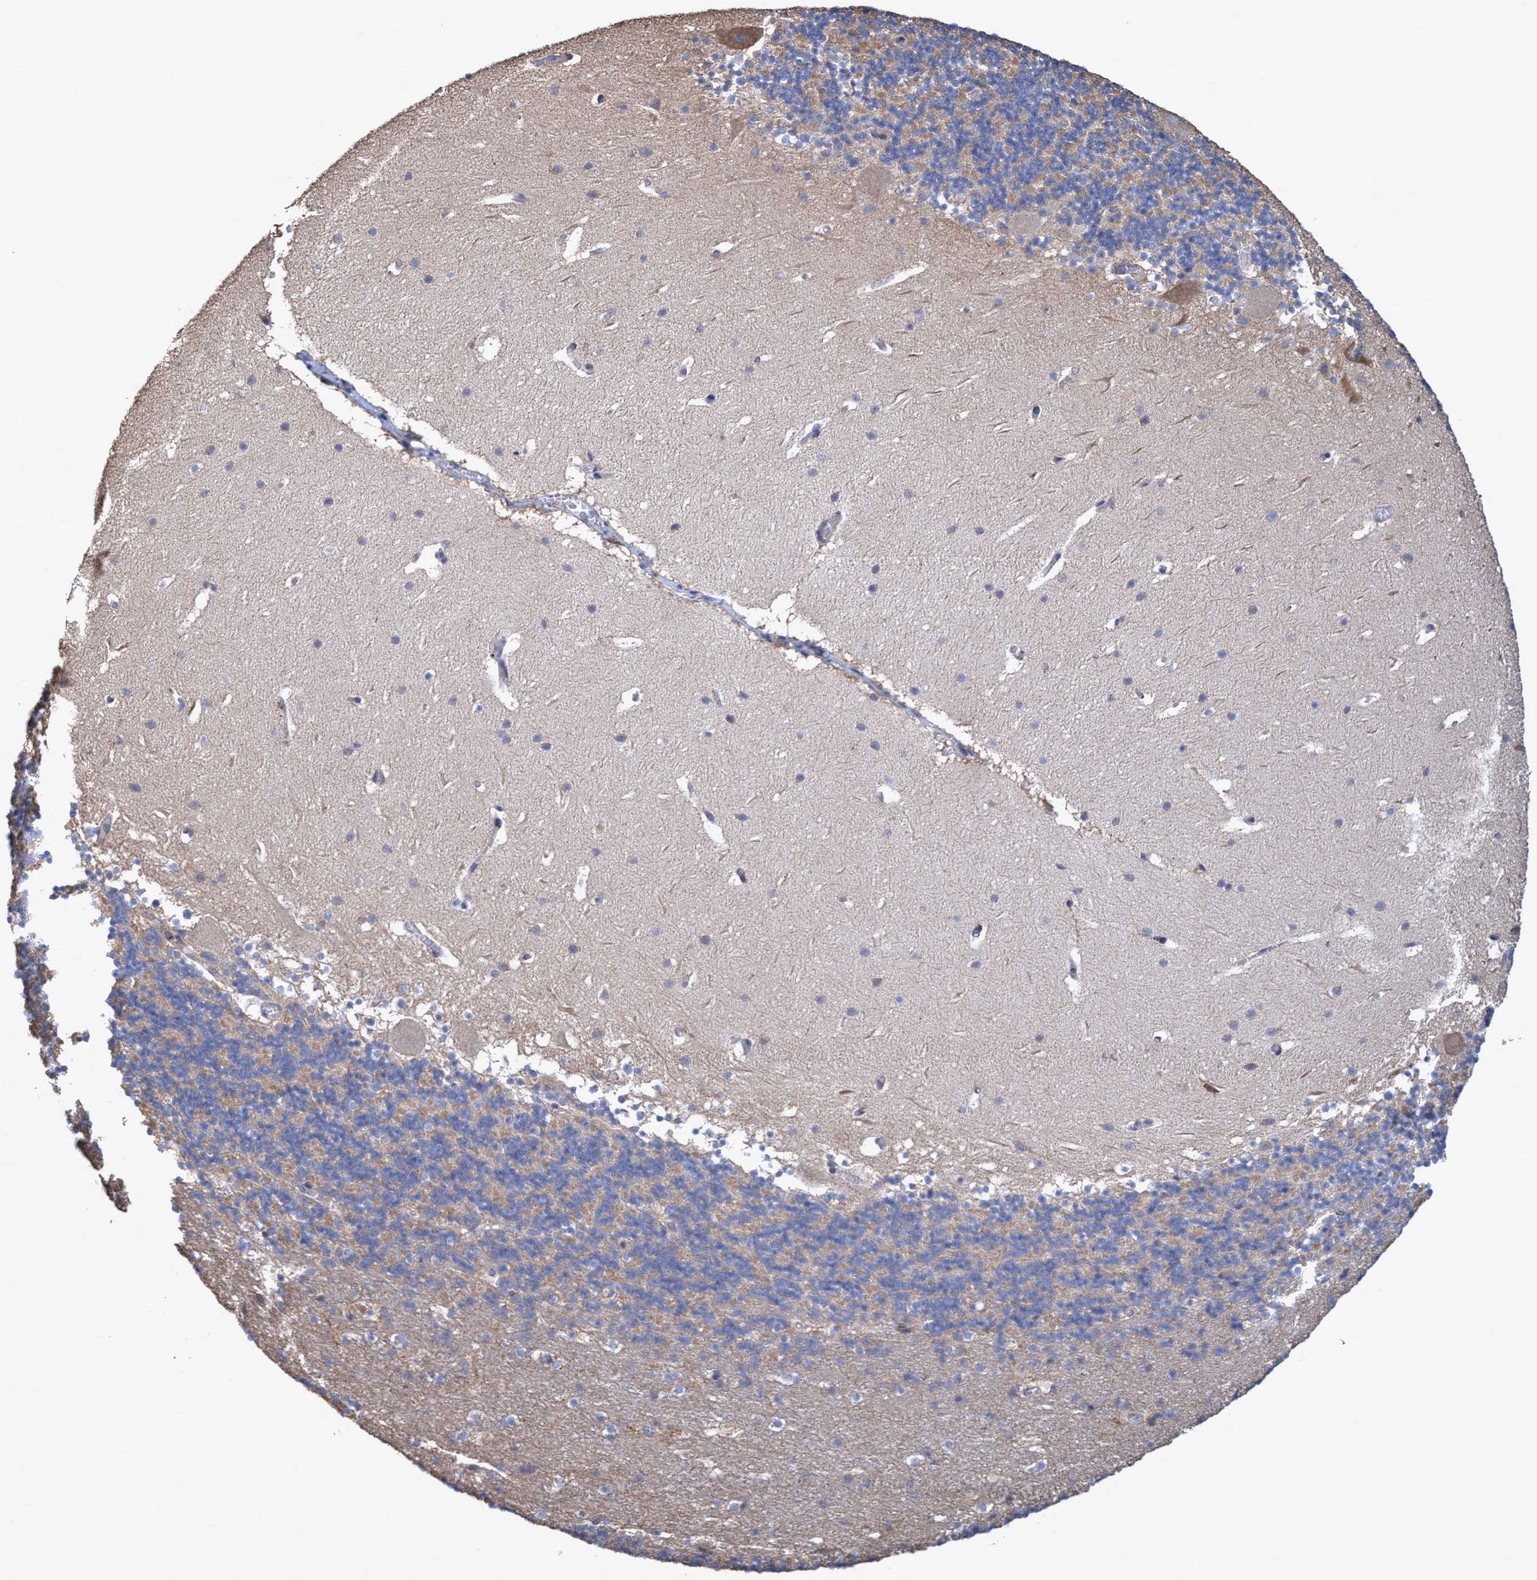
{"staining": {"intensity": "weak", "quantity": "25%-75%", "location": "cytoplasmic/membranous"}, "tissue": "cerebellum", "cell_type": "Cells in granular layer", "image_type": "normal", "snomed": [{"axis": "morphology", "description": "Normal tissue, NOS"}, {"axis": "topography", "description": "Cerebellum"}], "caption": "Immunohistochemical staining of unremarkable cerebellum displays low levels of weak cytoplasmic/membranous positivity in approximately 25%-75% of cells in granular layer.", "gene": "BICD2", "patient": {"sex": "male", "age": 45}}